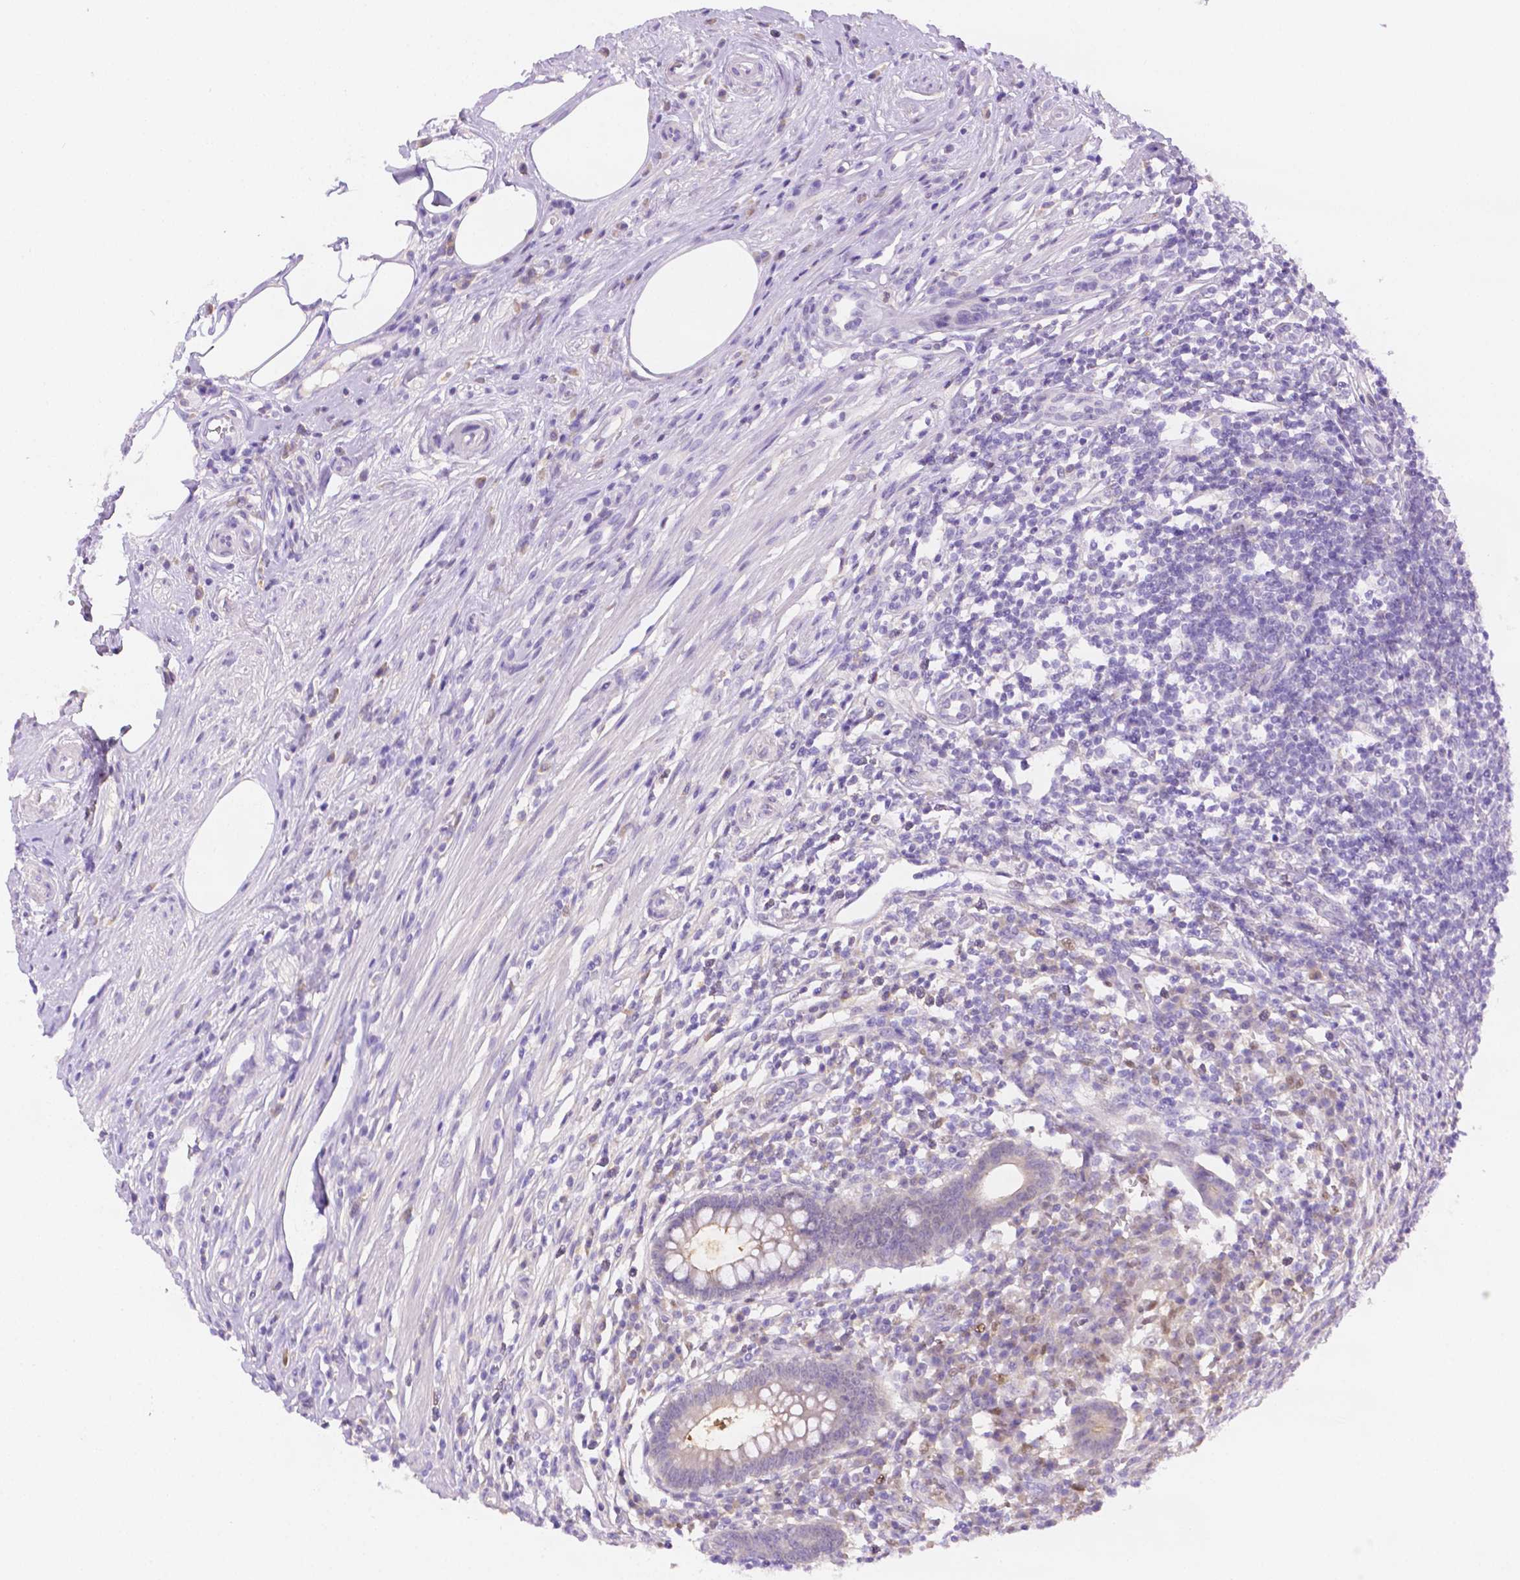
{"staining": {"intensity": "negative", "quantity": "none", "location": "none"}, "tissue": "appendix", "cell_type": "Glandular cells", "image_type": "normal", "snomed": [{"axis": "morphology", "description": "Normal tissue, NOS"}, {"axis": "topography", "description": "Appendix"}], "caption": "IHC of unremarkable human appendix exhibits no staining in glandular cells.", "gene": "NXPH2", "patient": {"sex": "female", "age": 56}}